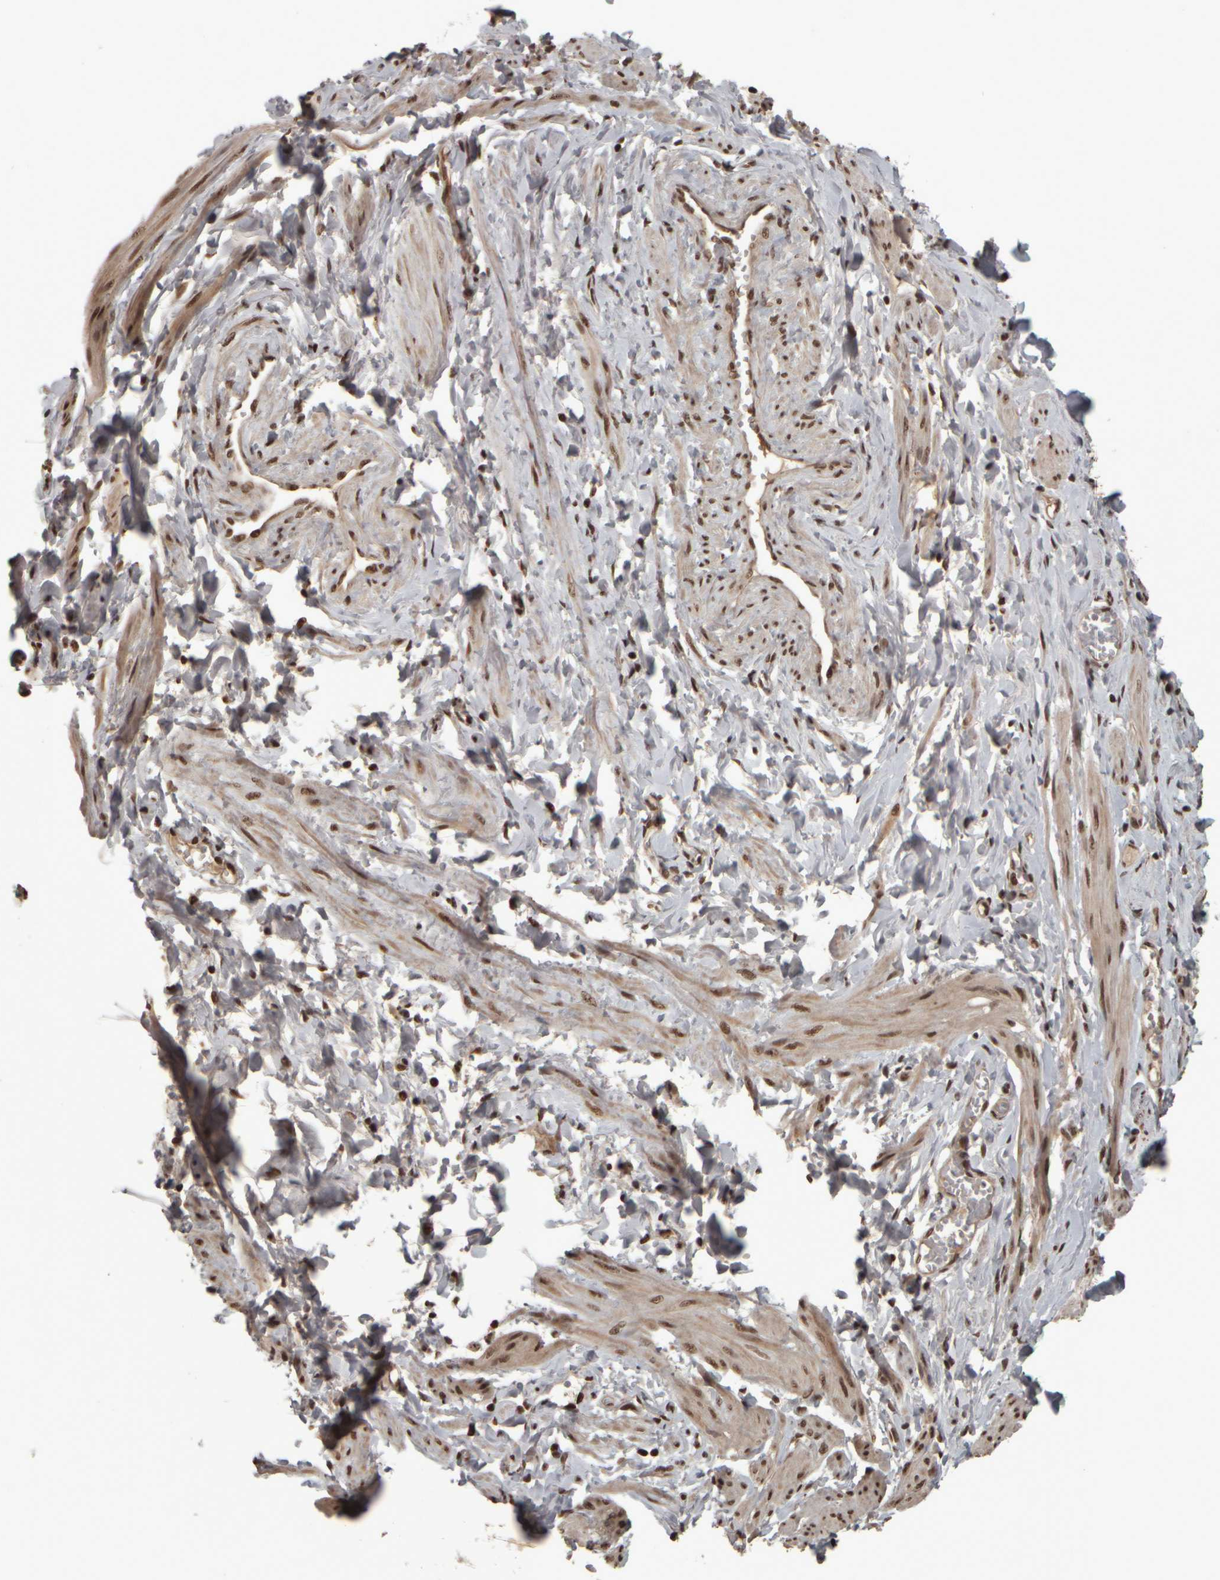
{"staining": {"intensity": "strong", "quantity": ">75%", "location": "nuclear"}, "tissue": "adipose tissue", "cell_type": "Adipocytes", "image_type": "normal", "snomed": [{"axis": "morphology", "description": "Normal tissue, NOS"}, {"axis": "topography", "description": "Vascular tissue"}, {"axis": "topography", "description": "Fallopian tube"}, {"axis": "topography", "description": "Ovary"}], "caption": "Immunohistochemistry (IHC) photomicrograph of unremarkable adipose tissue stained for a protein (brown), which demonstrates high levels of strong nuclear expression in about >75% of adipocytes.", "gene": "ZFHX4", "patient": {"sex": "female", "age": 67}}